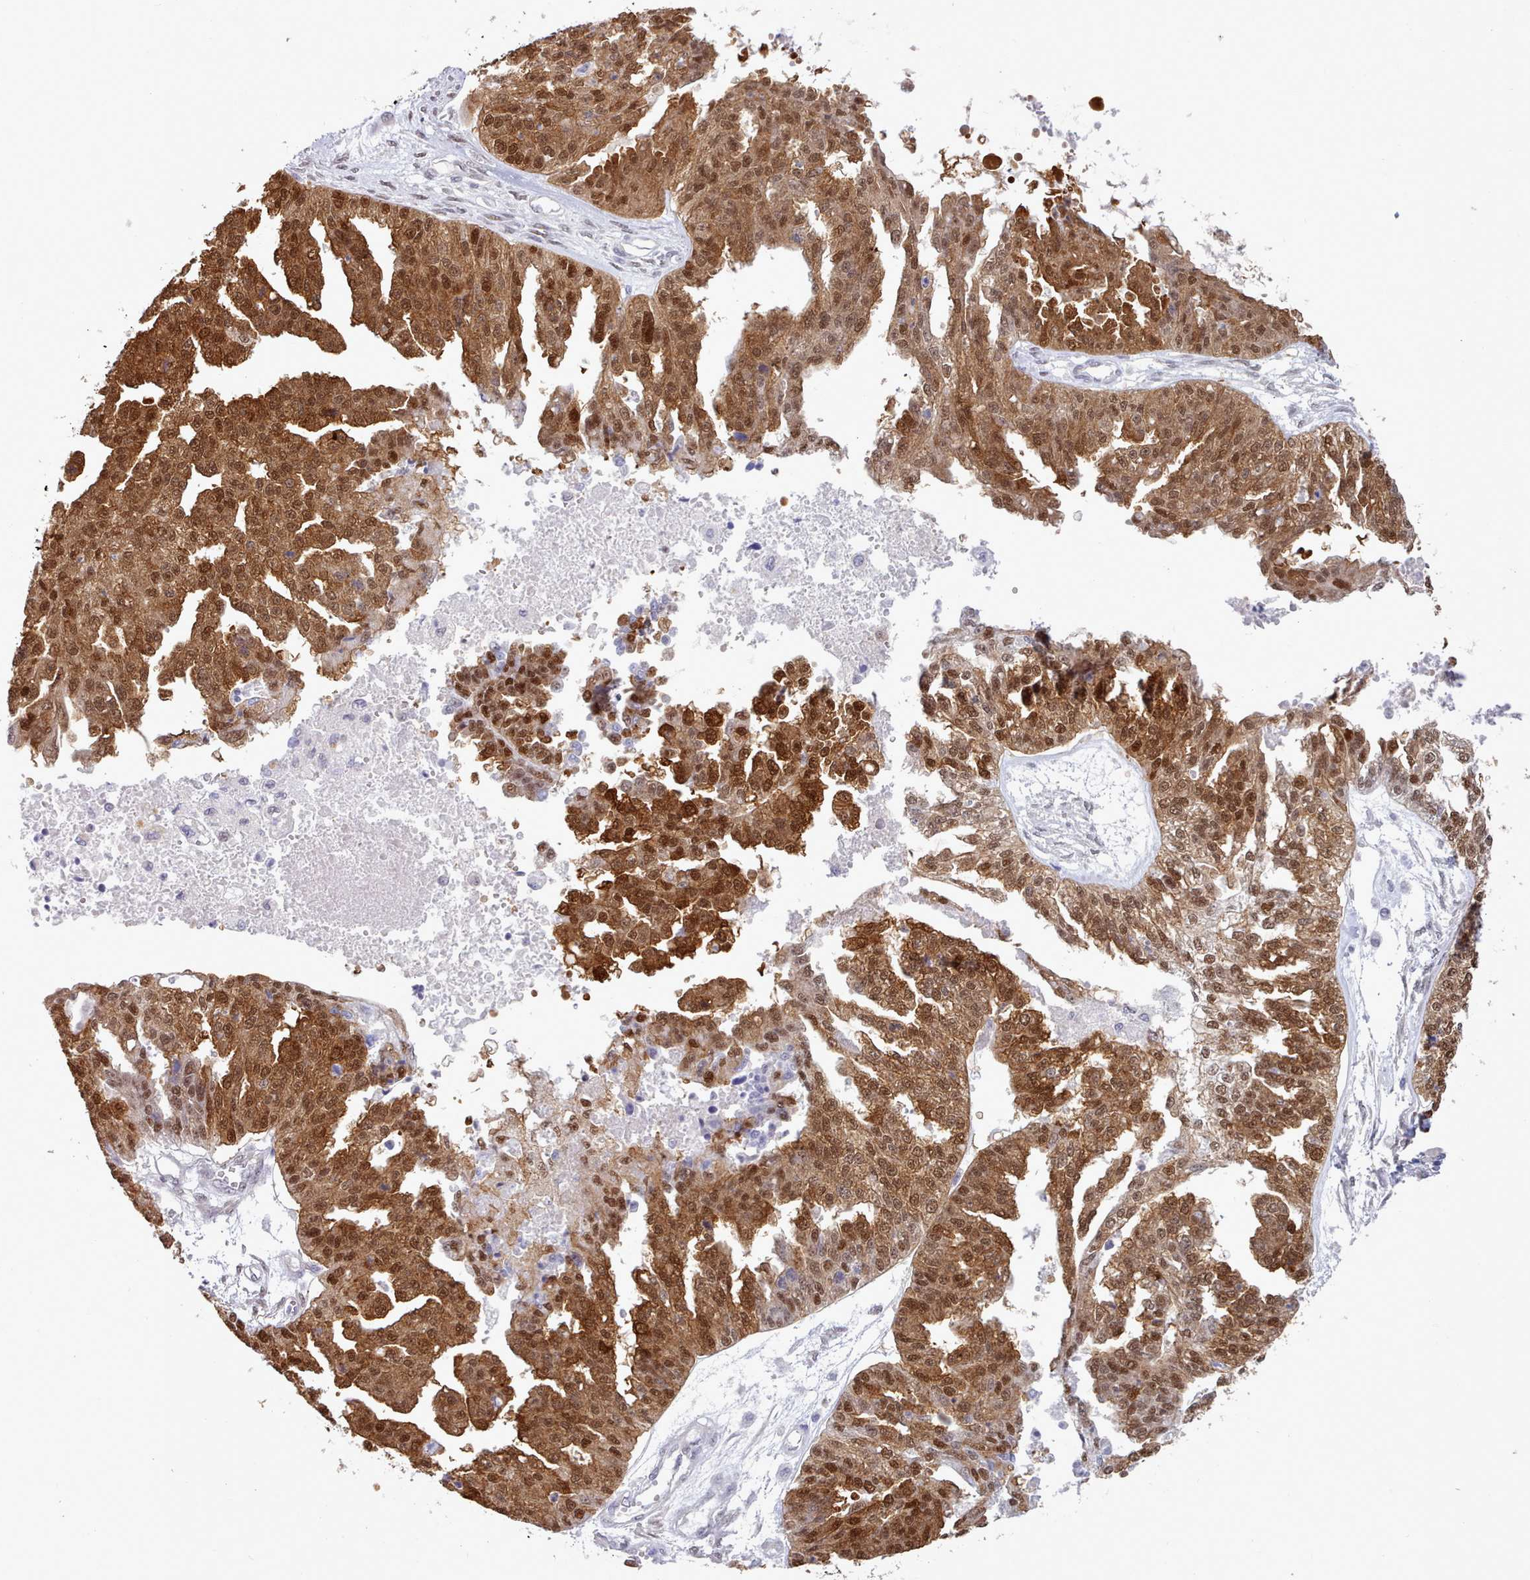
{"staining": {"intensity": "strong", "quantity": ">75%", "location": "cytoplasmic/membranous,nuclear"}, "tissue": "ovarian cancer", "cell_type": "Tumor cells", "image_type": "cancer", "snomed": [{"axis": "morphology", "description": "Cystadenocarcinoma, serous, NOS"}, {"axis": "topography", "description": "Ovary"}], "caption": "This is a photomicrograph of immunohistochemistry (IHC) staining of ovarian serous cystadenocarcinoma, which shows strong positivity in the cytoplasmic/membranous and nuclear of tumor cells.", "gene": "CES3", "patient": {"sex": "female", "age": 58}}